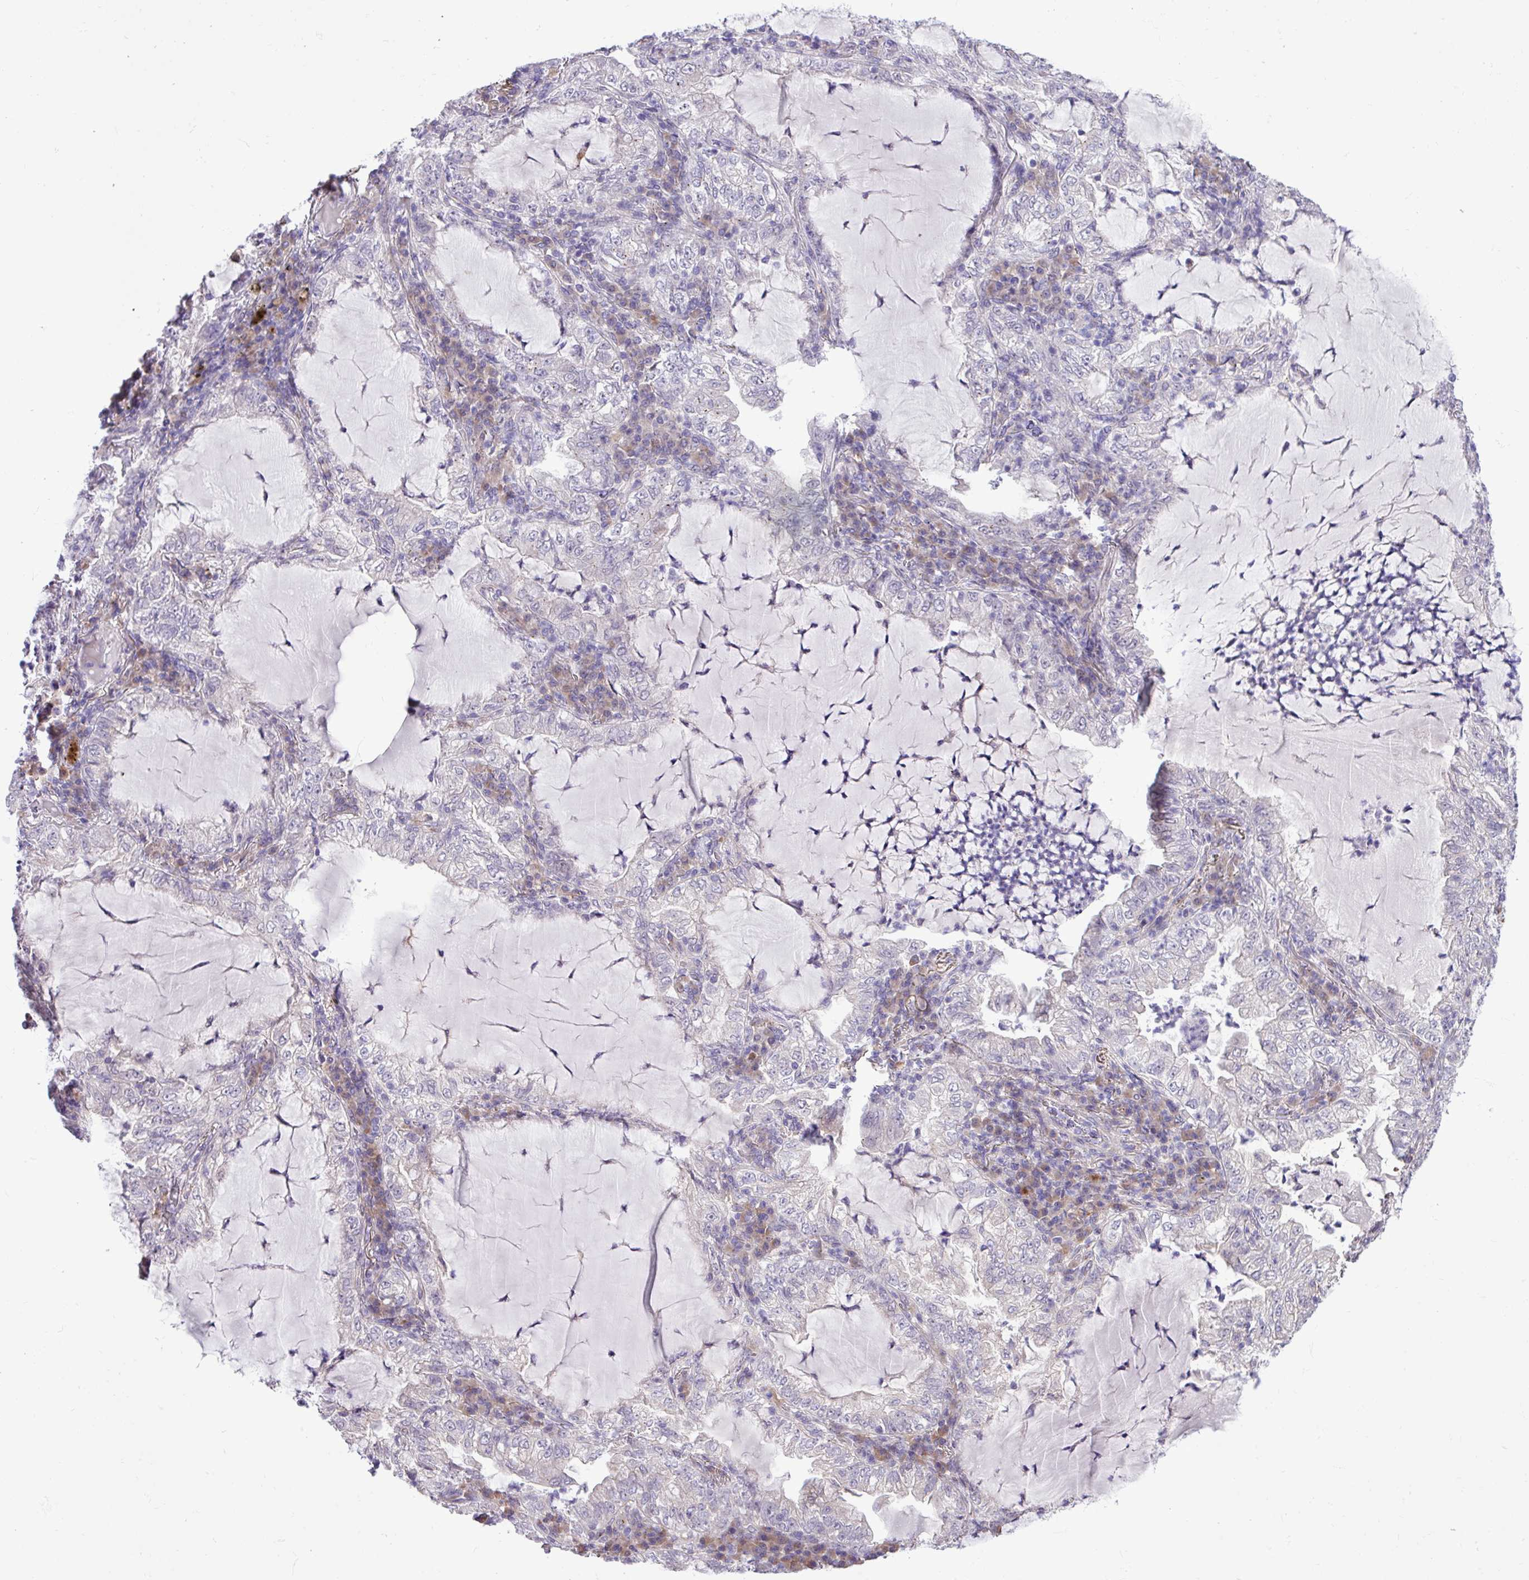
{"staining": {"intensity": "negative", "quantity": "none", "location": "none"}, "tissue": "lung cancer", "cell_type": "Tumor cells", "image_type": "cancer", "snomed": [{"axis": "morphology", "description": "Adenocarcinoma, NOS"}, {"axis": "topography", "description": "Lung"}], "caption": "Protein analysis of lung cancer exhibits no significant expression in tumor cells. (DAB (3,3'-diaminobenzidine) IHC with hematoxylin counter stain).", "gene": "SPINK8", "patient": {"sex": "female", "age": 73}}